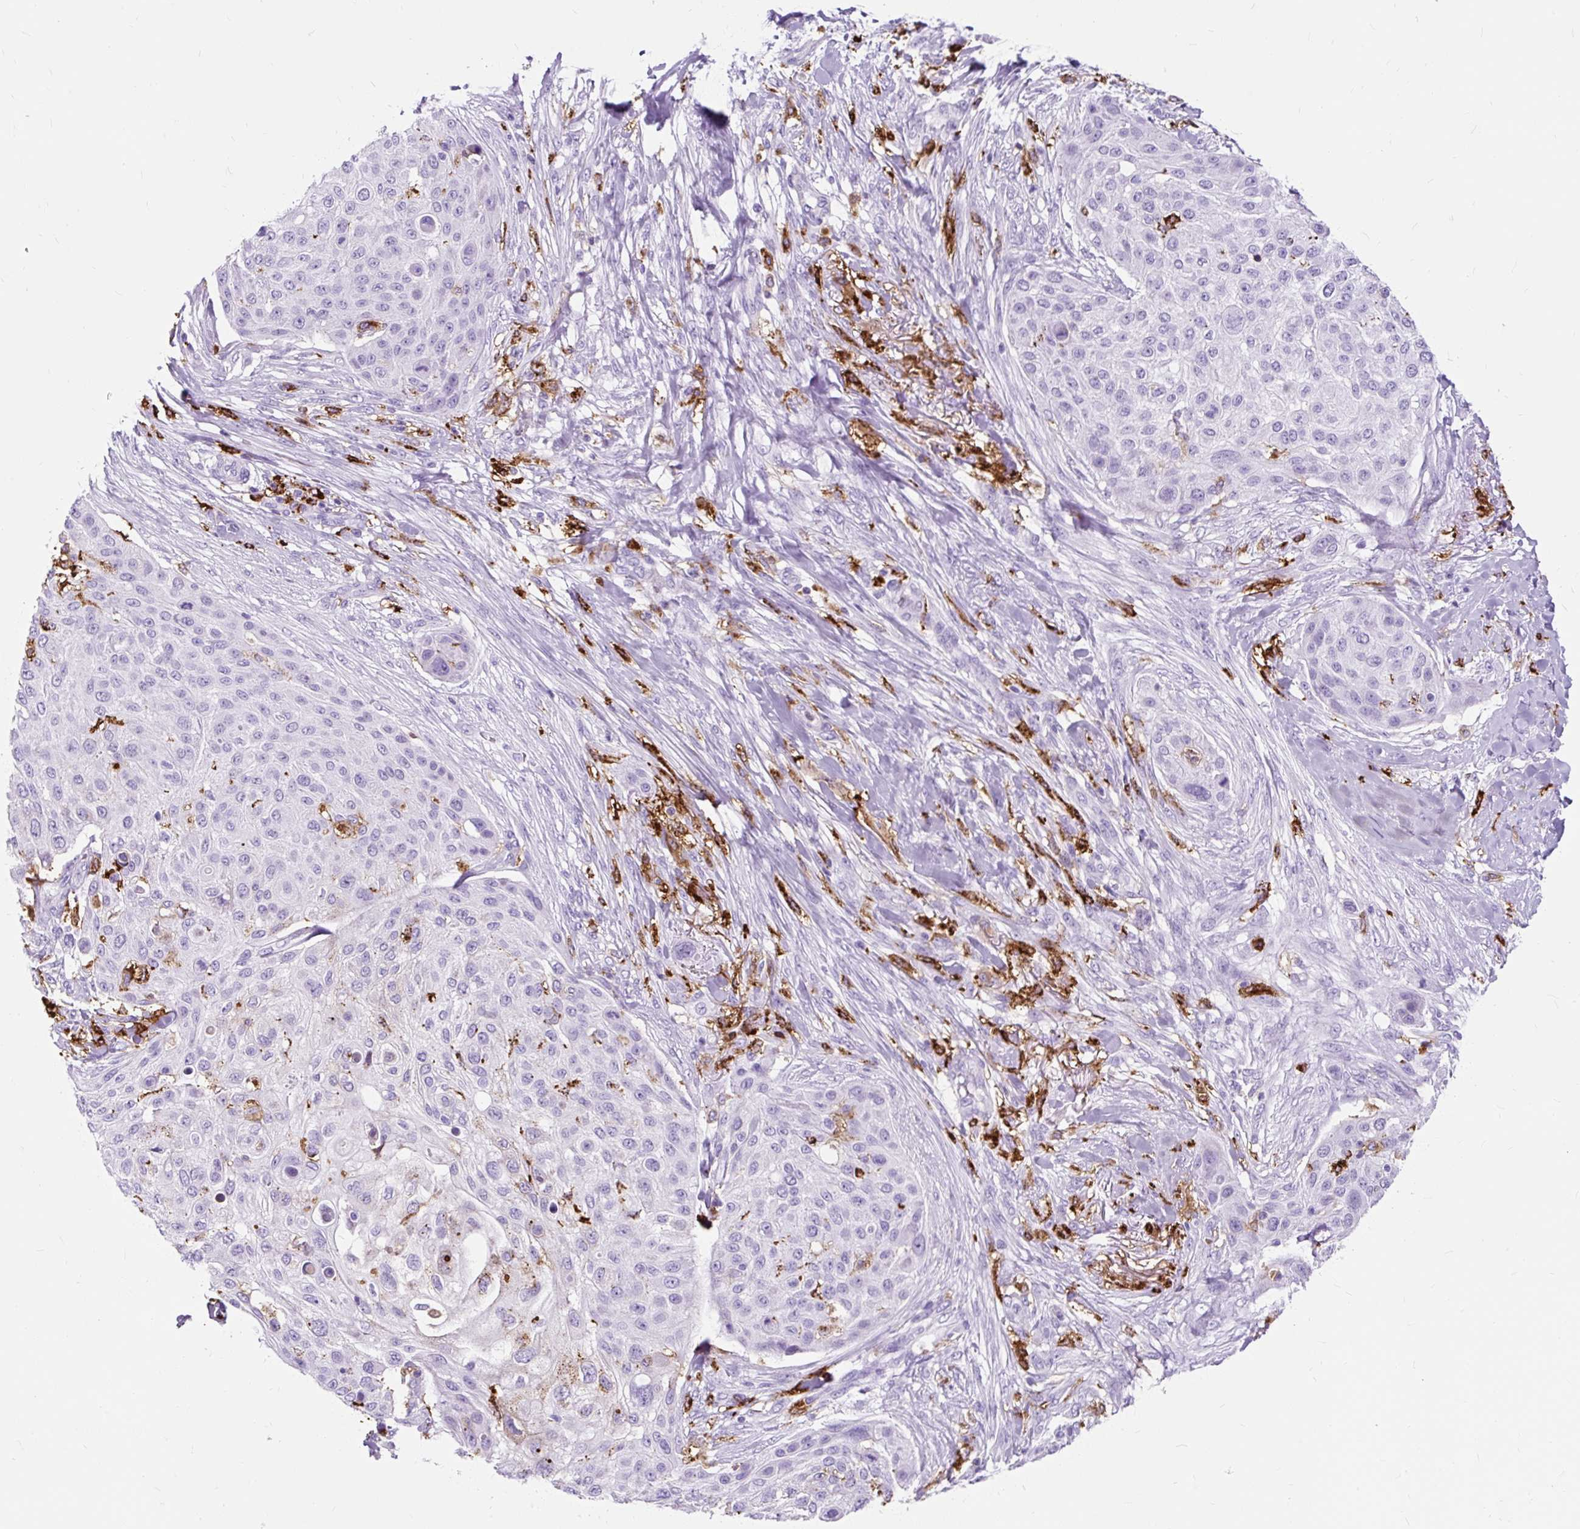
{"staining": {"intensity": "negative", "quantity": "none", "location": "none"}, "tissue": "skin cancer", "cell_type": "Tumor cells", "image_type": "cancer", "snomed": [{"axis": "morphology", "description": "Squamous cell carcinoma, NOS"}, {"axis": "topography", "description": "Skin"}], "caption": "Tumor cells are negative for brown protein staining in skin cancer (squamous cell carcinoma). (DAB (3,3'-diaminobenzidine) IHC visualized using brightfield microscopy, high magnification).", "gene": "HLA-DRA", "patient": {"sex": "female", "age": 87}}